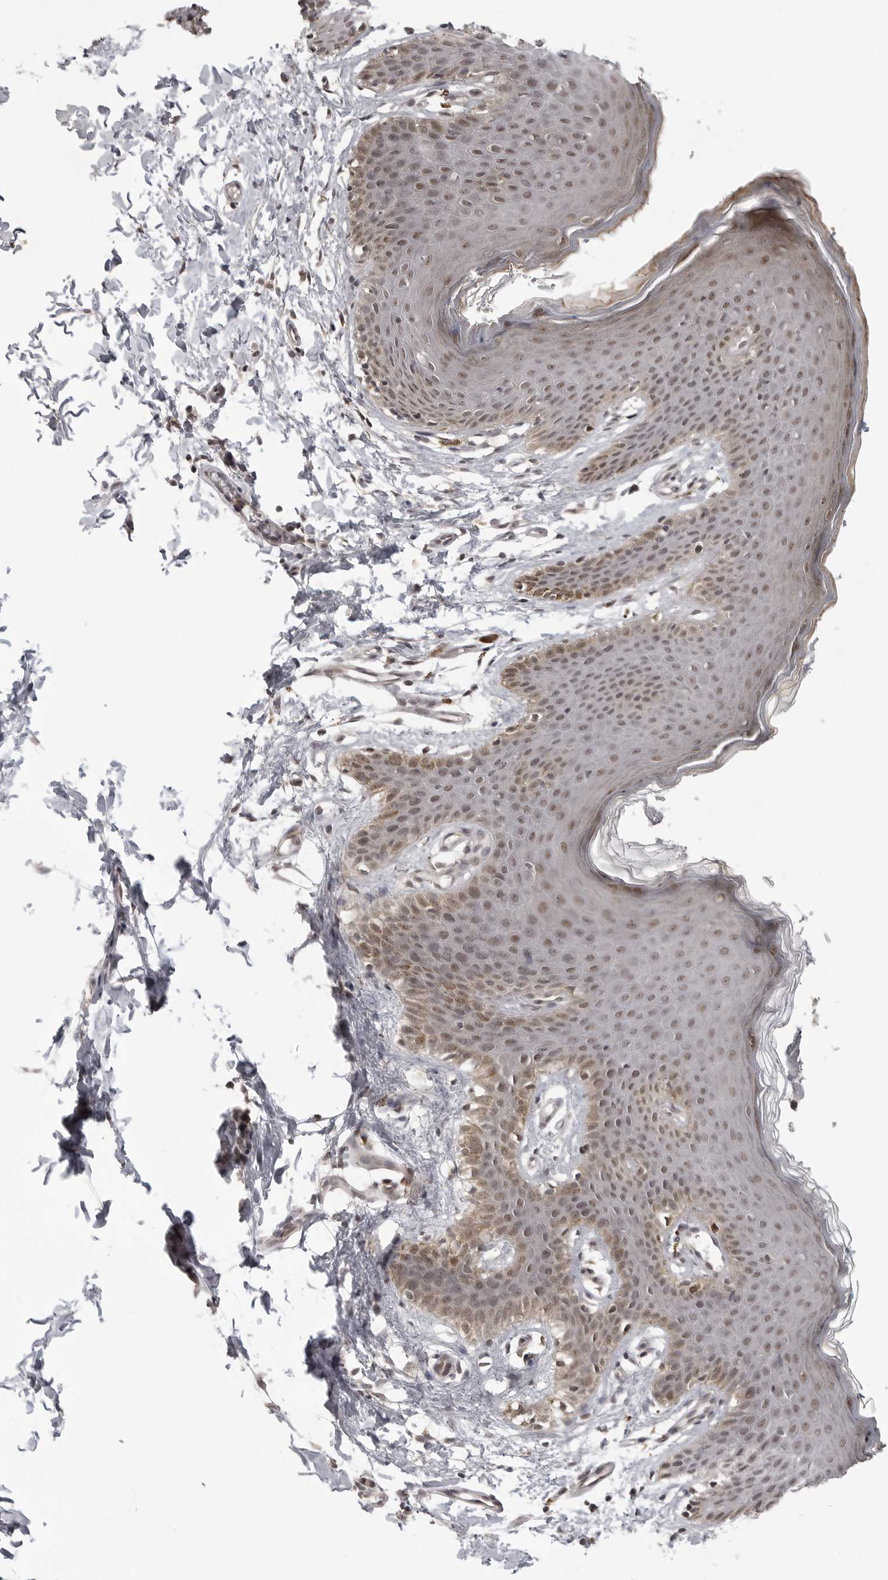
{"staining": {"intensity": "moderate", "quantity": "25%-75%", "location": "cytoplasmic/membranous,nuclear"}, "tissue": "skin", "cell_type": "Epidermal cells", "image_type": "normal", "snomed": [{"axis": "morphology", "description": "Normal tissue, NOS"}, {"axis": "topography", "description": "Vulva"}], "caption": "This image displays benign skin stained with immunohistochemistry to label a protein in brown. The cytoplasmic/membranous,nuclear of epidermal cells show moderate positivity for the protein. Nuclei are counter-stained blue.", "gene": "PEG3", "patient": {"sex": "female", "age": 66}}